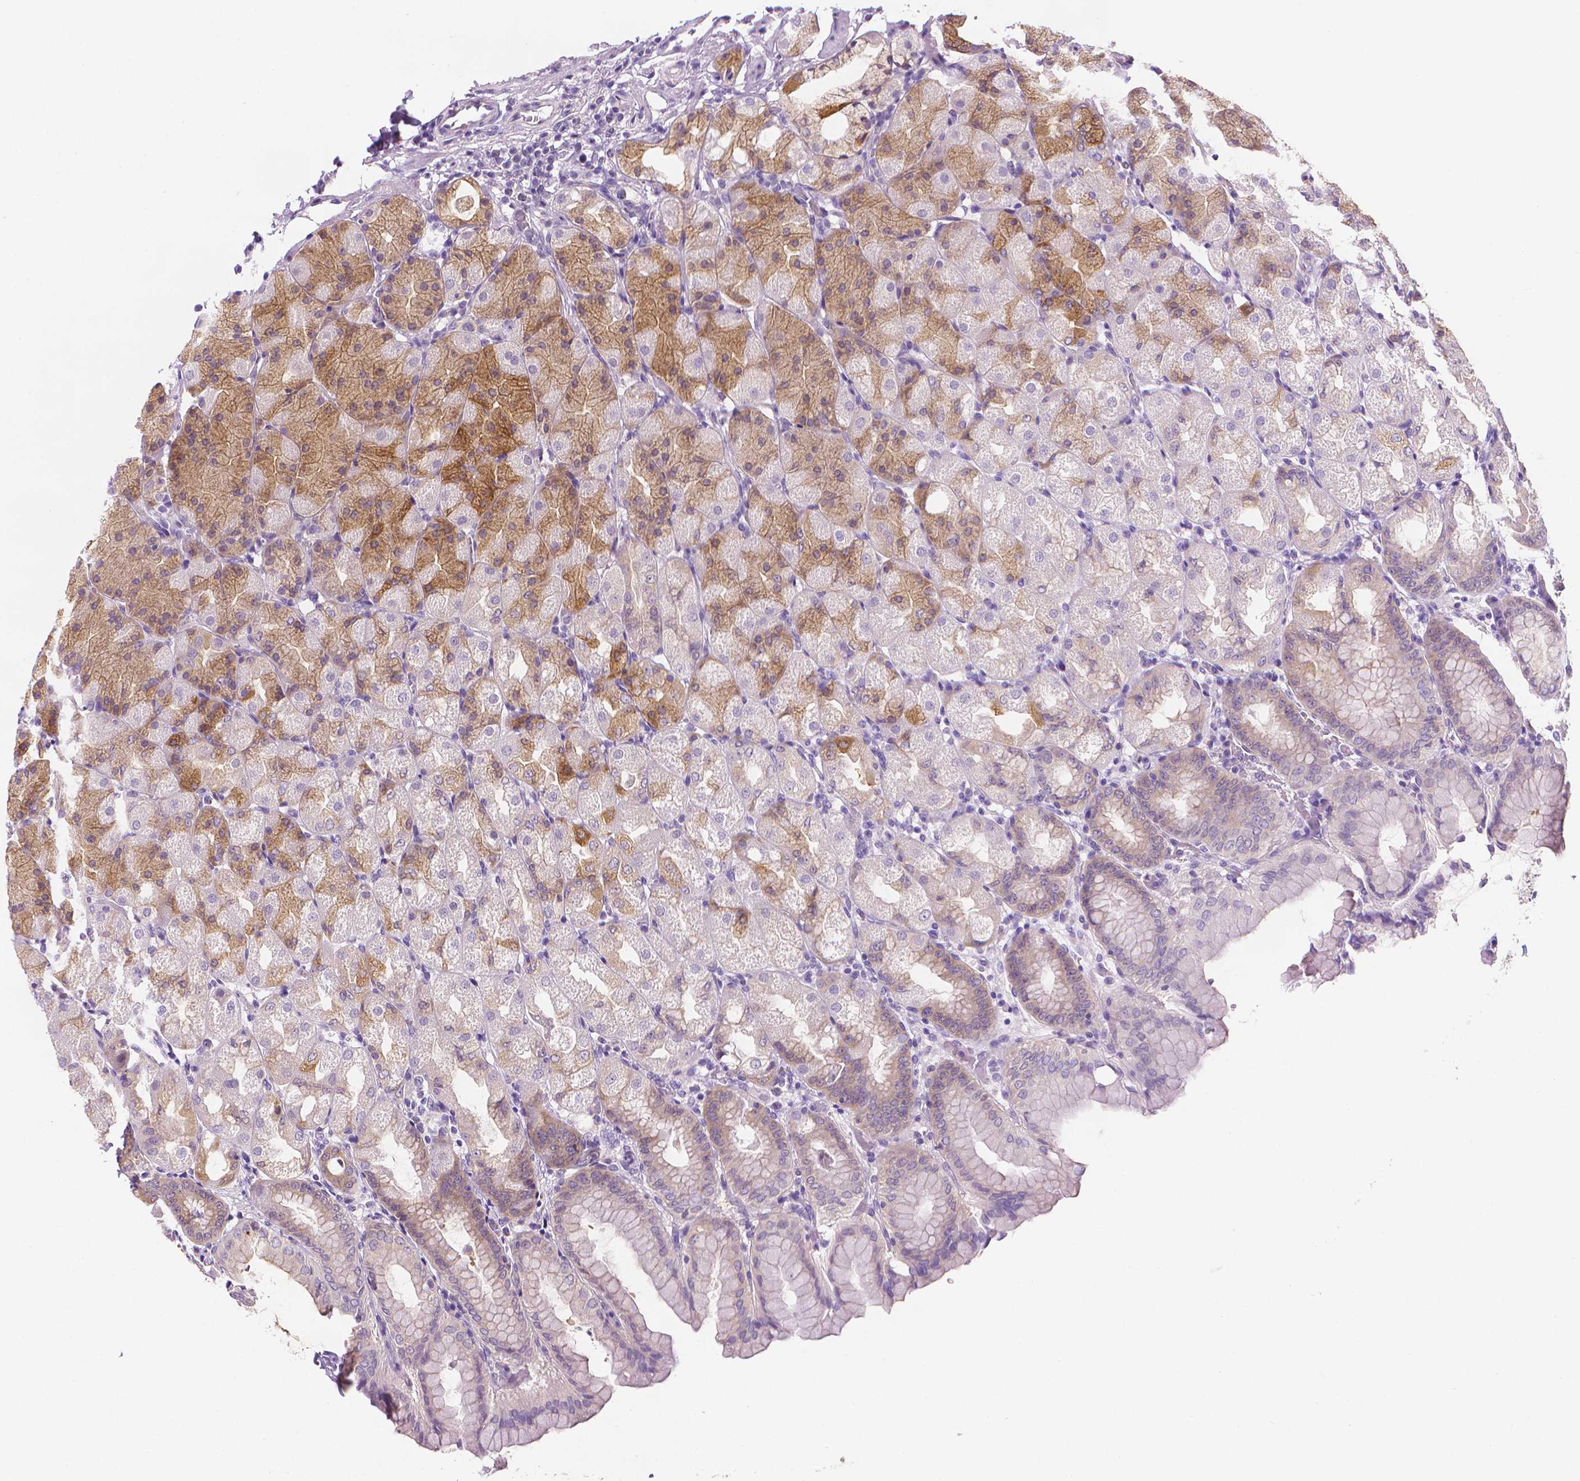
{"staining": {"intensity": "weak", "quantity": "25%-75%", "location": "cytoplasmic/membranous"}, "tissue": "stomach", "cell_type": "Glandular cells", "image_type": "normal", "snomed": [{"axis": "morphology", "description": "Normal tissue, NOS"}, {"axis": "topography", "description": "Stomach, upper"}, {"axis": "topography", "description": "Stomach"}, {"axis": "topography", "description": "Stomach, lower"}], "caption": "Glandular cells reveal low levels of weak cytoplasmic/membranous staining in about 25%-75% of cells in normal human stomach. (brown staining indicates protein expression, while blue staining denotes nuclei).", "gene": "FASN", "patient": {"sex": "male", "age": 62}}